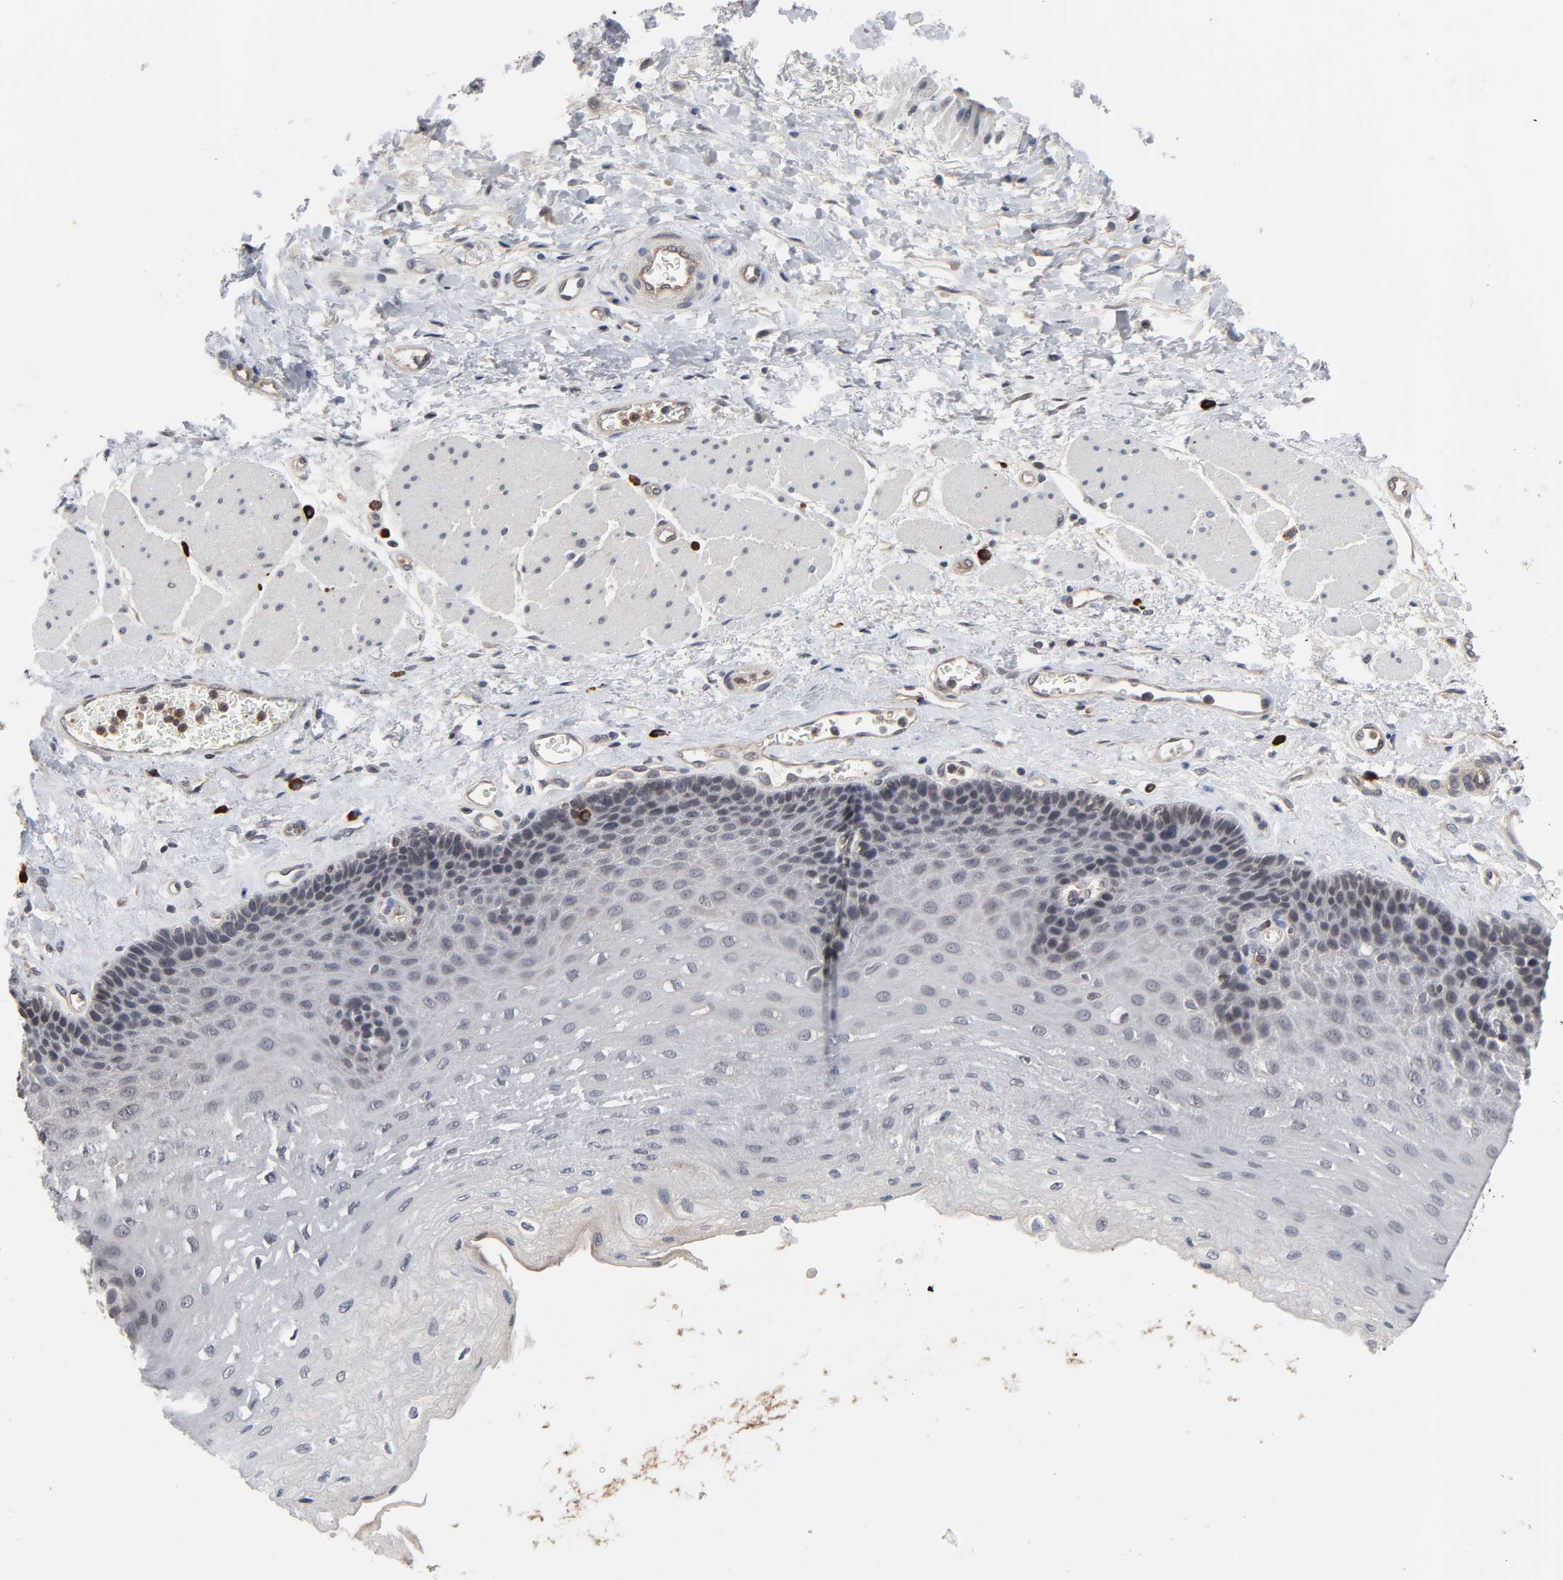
{"staining": {"intensity": "moderate", "quantity": "25%-75%", "location": "cytoplasmic/membranous"}, "tissue": "esophagus", "cell_type": "Squamous epithelial cells", "image_type": "normal", "snomed": [{"axis": "morphology", "description": "Normal tissue, NOS"}, {"axis": "topography", "description": "Esophagus"}], "caption": "High-power microscopy captured an immunohistochemistry image of normal esophagus, revealing moderate cytoplasmic/membranous staining in about 25%-75% of squamous epithelial cells.", "gene": "CCDC175", "patient": {"sex": "female", "age": 72}}